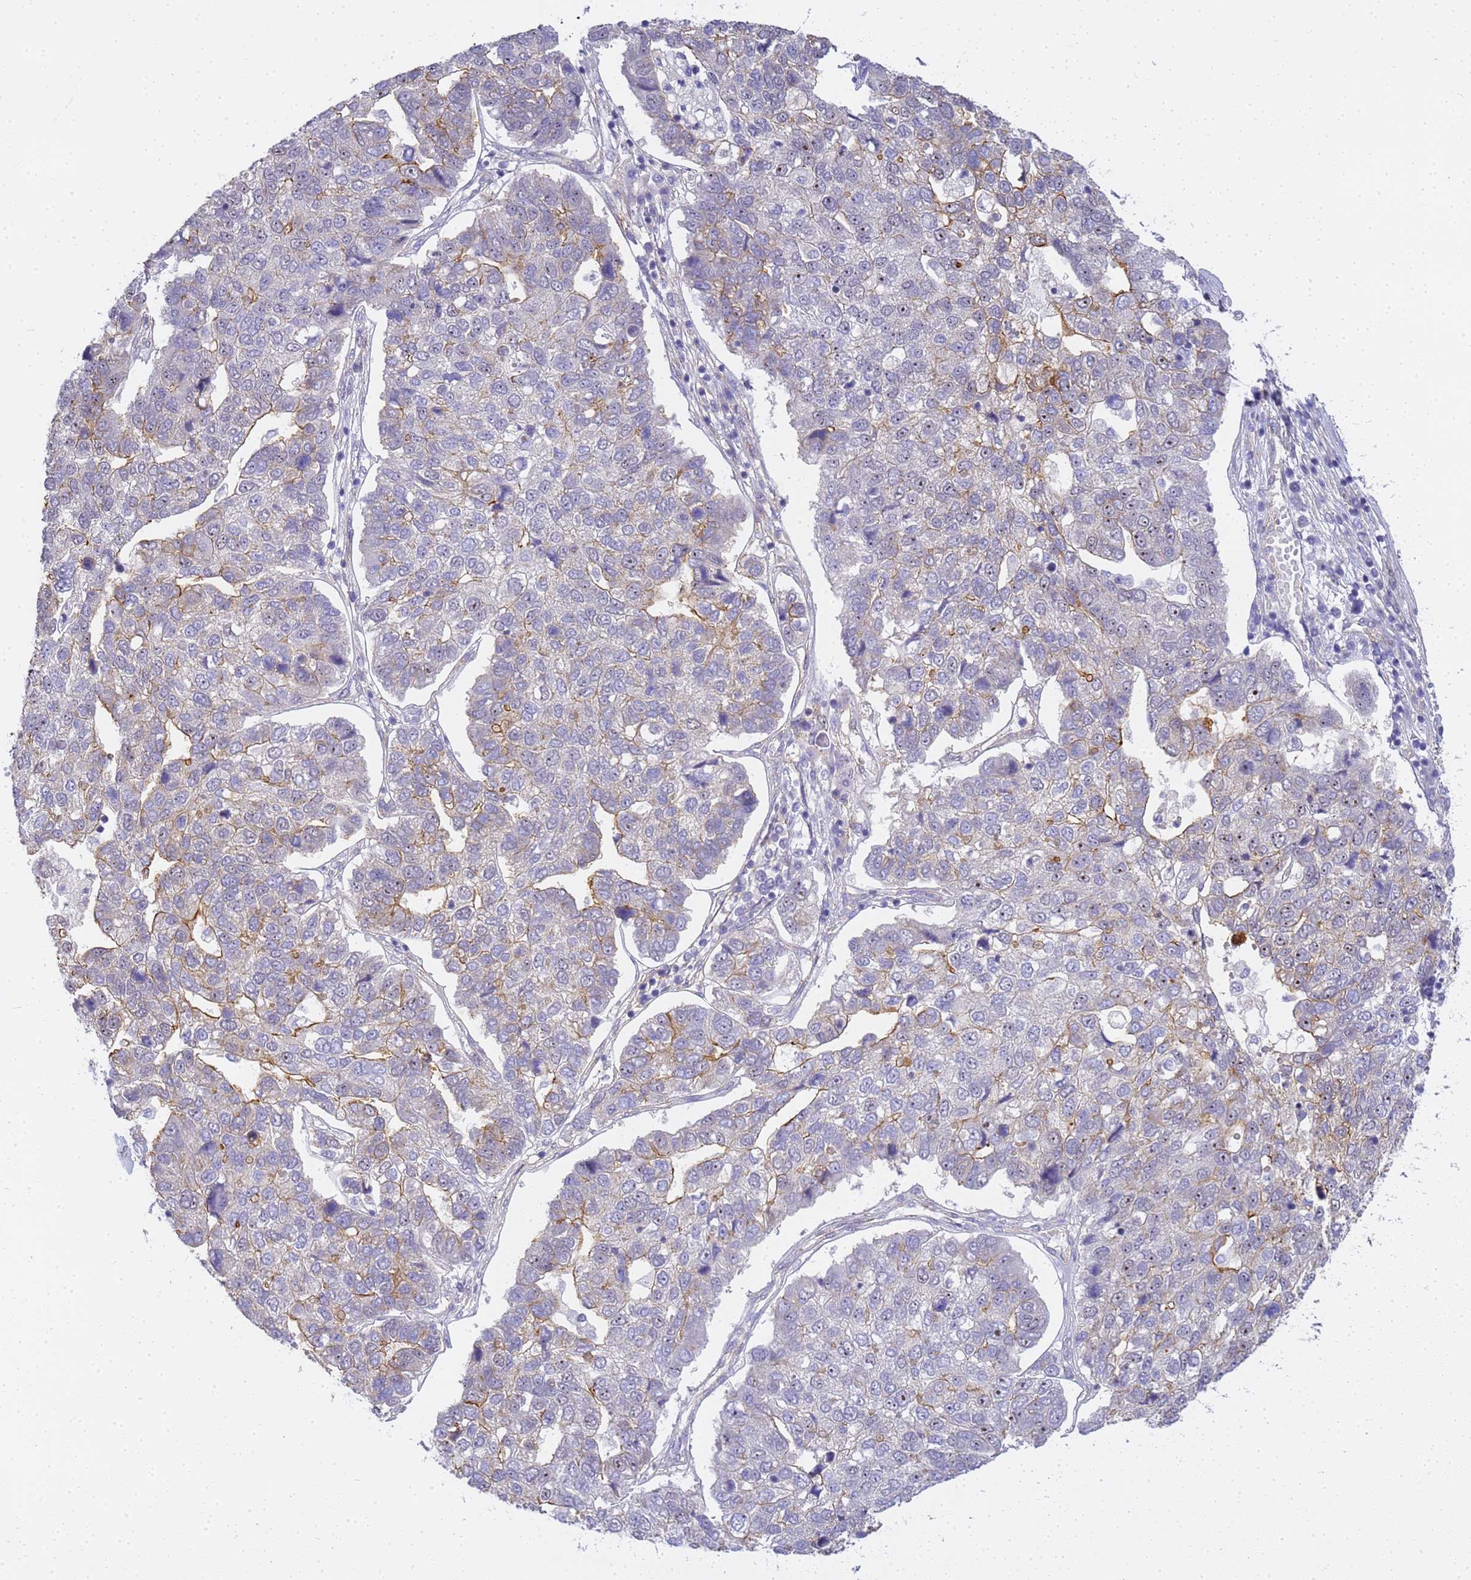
{"staining": {"intensity": "moderate", "quantity": "<25%", "location": "cytoplasmic/membranous"}, "tissue": "pancreatic cancer", "cell_type": "Tumor cells", "image_type": "cancer", "snomed": [{"axis": "morphology", "description": "Adenocarcinoma, NOS"}, {"axis": "topography", "description": "Pancreas"}], "caption": "High-power microscopy captured an immunohistochemistry histopathology image of pancreatic cancer (adenocarcinoma), revealing moderate cytoplasmic/membranous expression in approximately <25% of tumor cells. Using DAB (brown) and hematoxylin (blue) stains, captured at high magnification using brightfield microscopy.", "gene": "GON4L", "patient": {"sex": "female", "age": 61}}